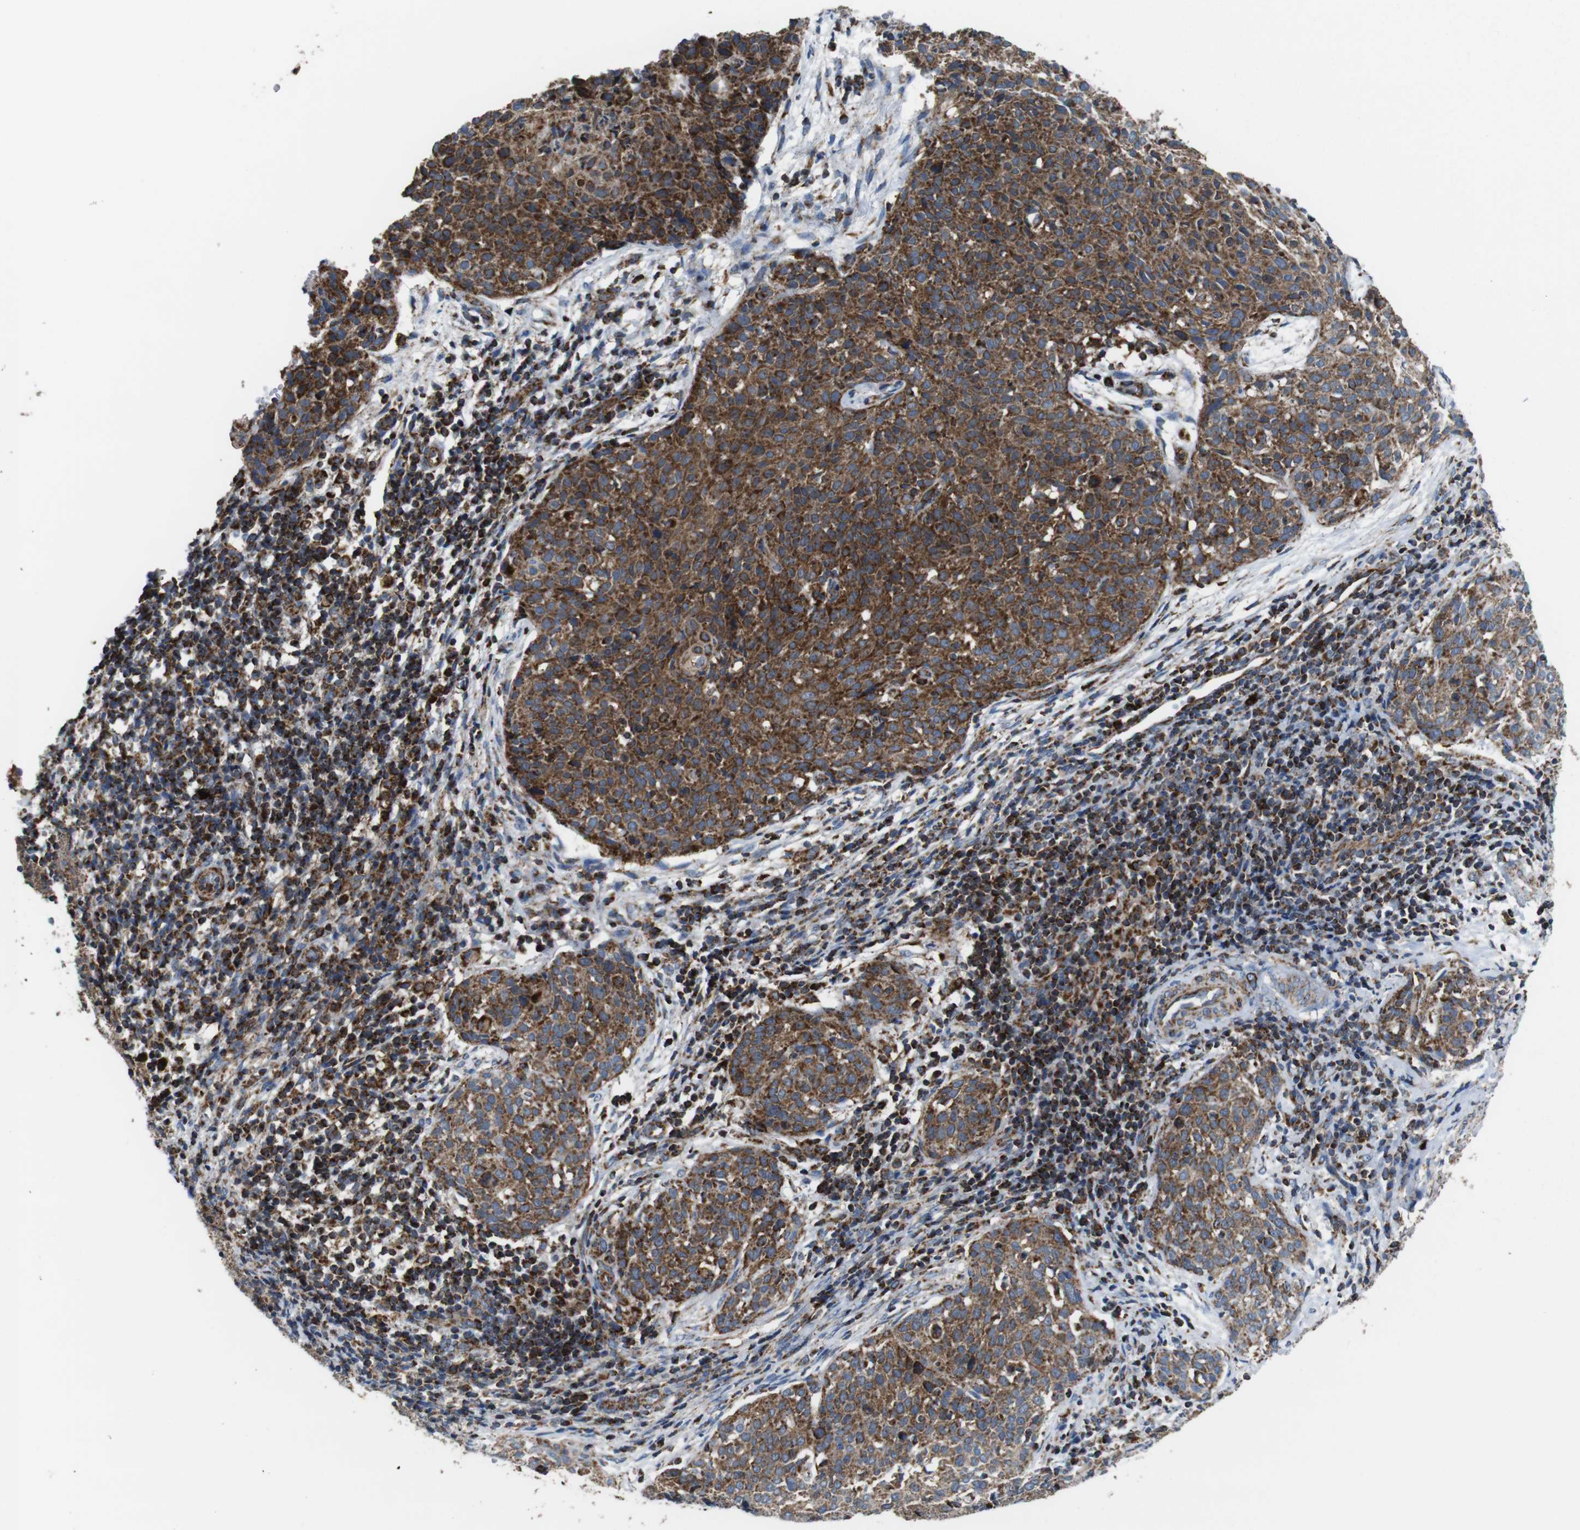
{"staining": {"intensity": "moderate", "quantity": ">75%", "location": "cytoplasmic/membranous"}, "tissue": "cervical cancer", "cell_type": "Tumor cells", "image_type": "cancer", "snomed": [{"axis": "morphology", "description": "Squamous cell carcinoma, NOS"}, {"axis": "topography", "description": "Cervix"}], "caption": "High-magnification brightfield microscopy of cervical cancer stained with DAB (3,3'-diaminobenzidine) (brown) and counterstained with hematoxylin (blue). tumor cells exhibit moderate cytoplasmic/membranous positivity is appreciated in approximately>75% of cells.", "gene": "HK1", "patient": {"sex": "female", "age": 38}}